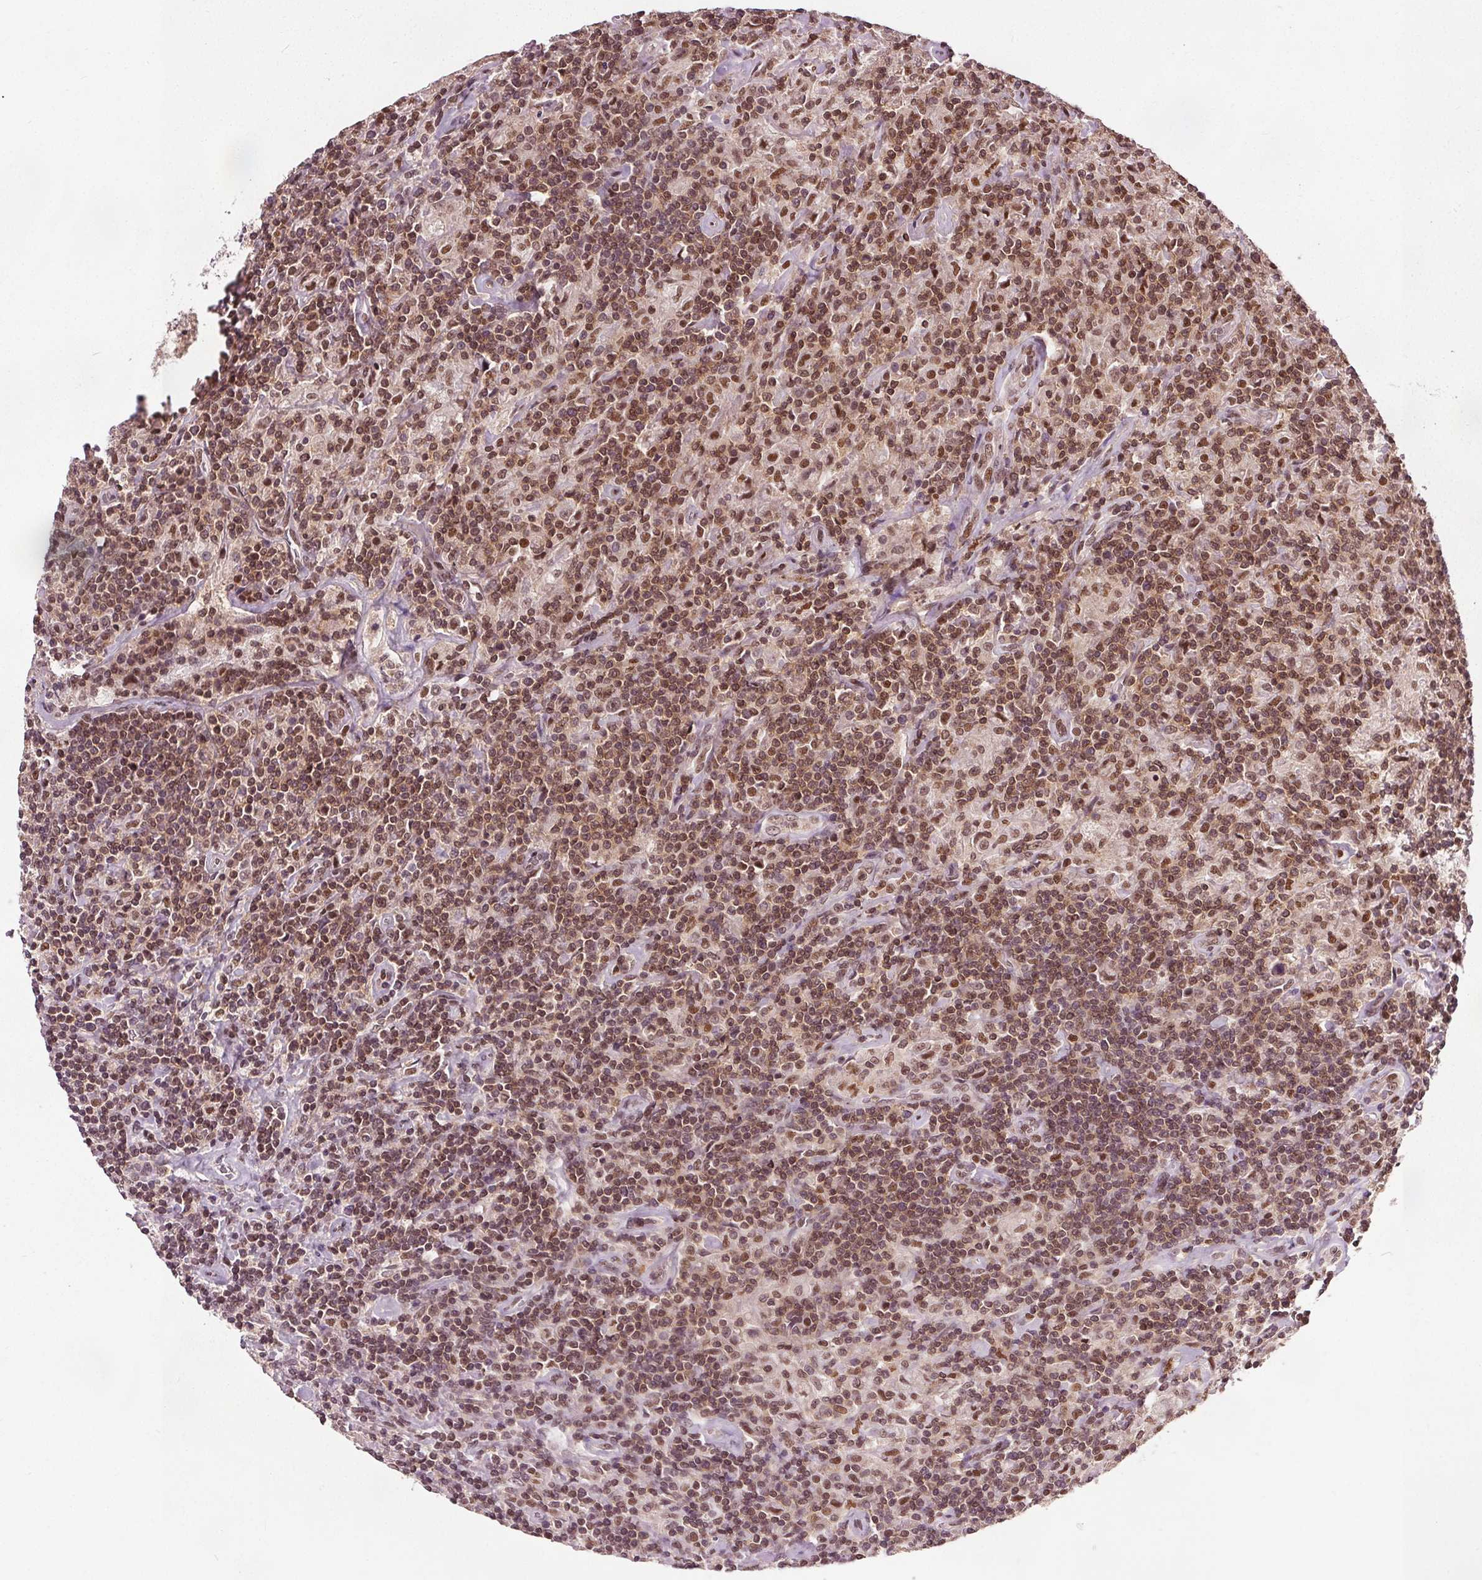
{"staining": {"intensity": "moderate", "quantity": "25%-75%", "location": "nuclear"}, "tissue": "lymphoma", "cell_type": "Tumor cells", "image_type": "cancer", "snomed": [{"axis": "morphology", "description": "Hodgkin's disease, NOS"}, {"axis": "topography", "description": "Lymph node"}], "caption": "Immunohistochemical staining of human lymphoma displays medium levels of moderate nuclear staining in approximately 25%-75% of tumor cells.", "gene": "DDX11", "patient": {"sex": "male", "age": 70}}